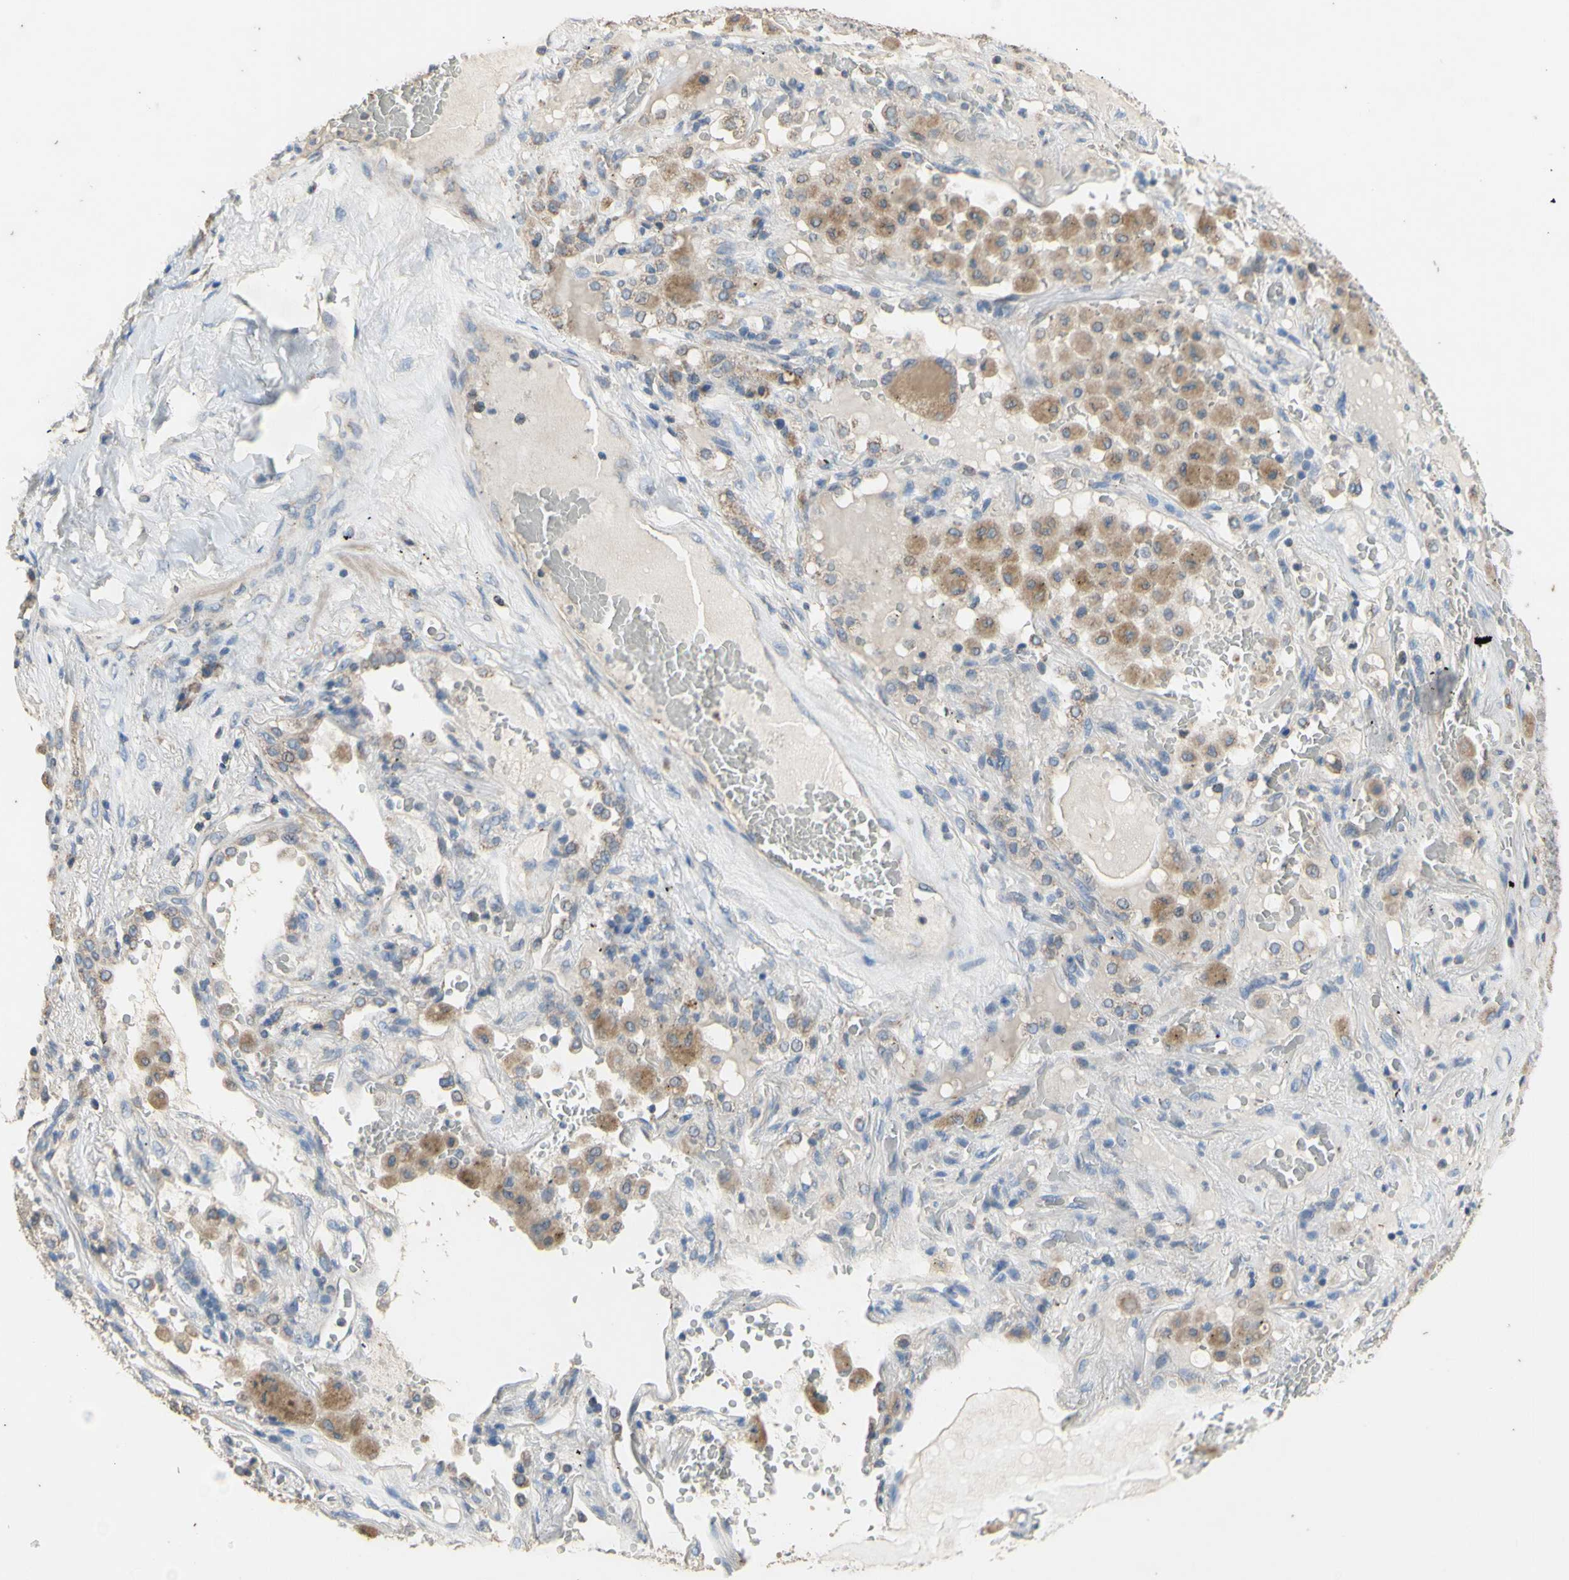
{"staining": {"intensity": "negative", "quantity": "none", "location": "none"}, "tissue": "lung cancer", "cell_type": "Tumor cells", "image_type": "cancer", "snomed": [{"axis": "morphology", "description": "Squamous cell carcinoma, NOS"}, {"axis": "topography", "description": "Lung"}], "caption": "Tumor cells are negative for brown protein staining in squamous cell carcinoma (lung).", "gene": "PTGIS", "patient": {"sex": "male", "age": 57}}